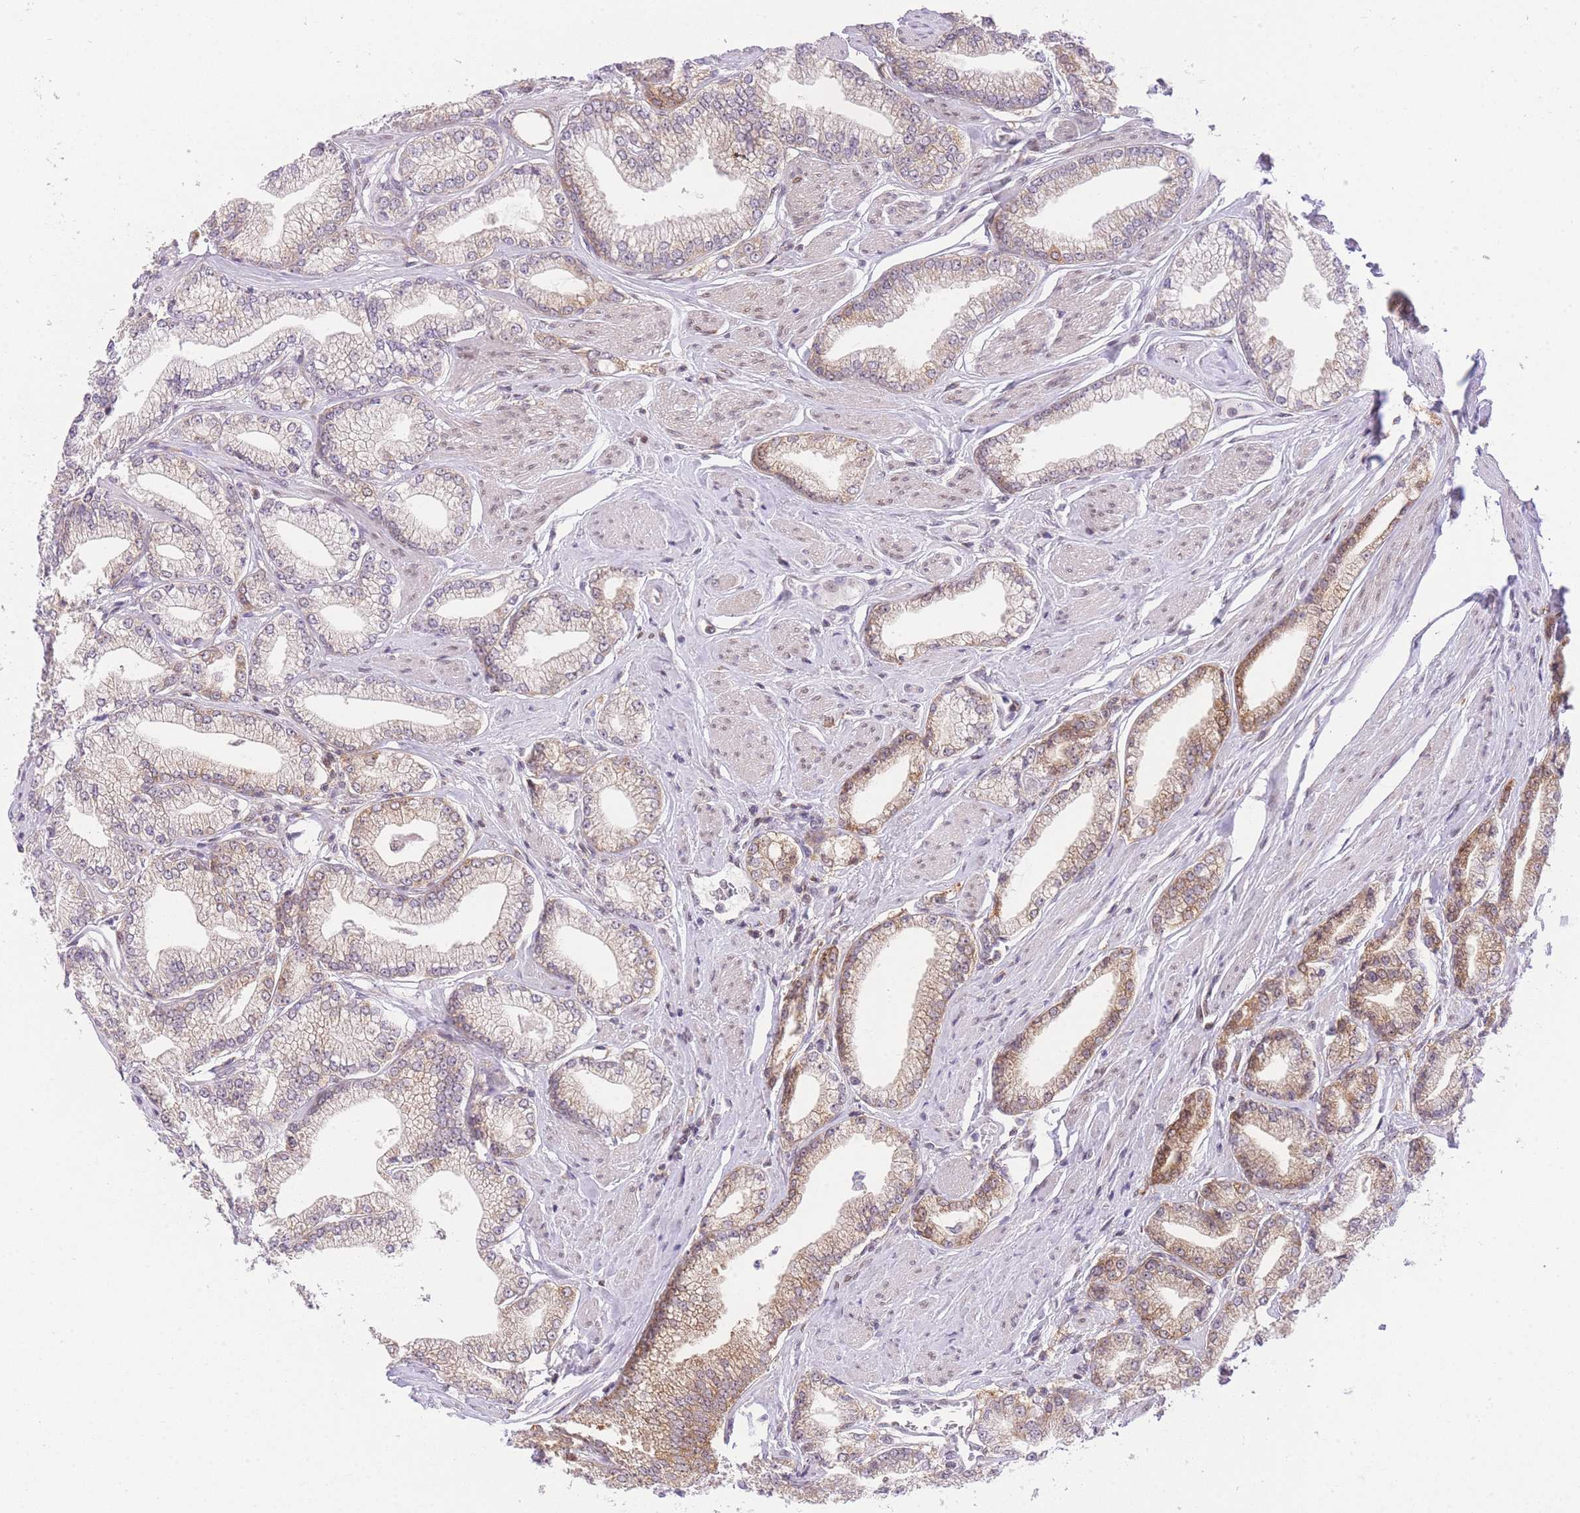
{"staining": {"intensity": "weak", "quantity": "25%-75%", "location": "cytoplasmic/membranous"}, "tissue": "prostate cancer", "cell_type": "Tumor cells", "image_type": "cancer", "snomed": [{"axis": "morphology", "description": "Adenocarcinoma, High grade"}, {"axis": "topography", "description": "Prostate"}], "caption": "IHC image of human prostate high-grade adenocarcinoma stained for a protein (brown), which exhibits low levels of weak cytoplasmic/membranous positivity in approximately 25%-75% of tumor cells.", "gene": "STK39", "patient": {"sex": "male", "age": 67}}